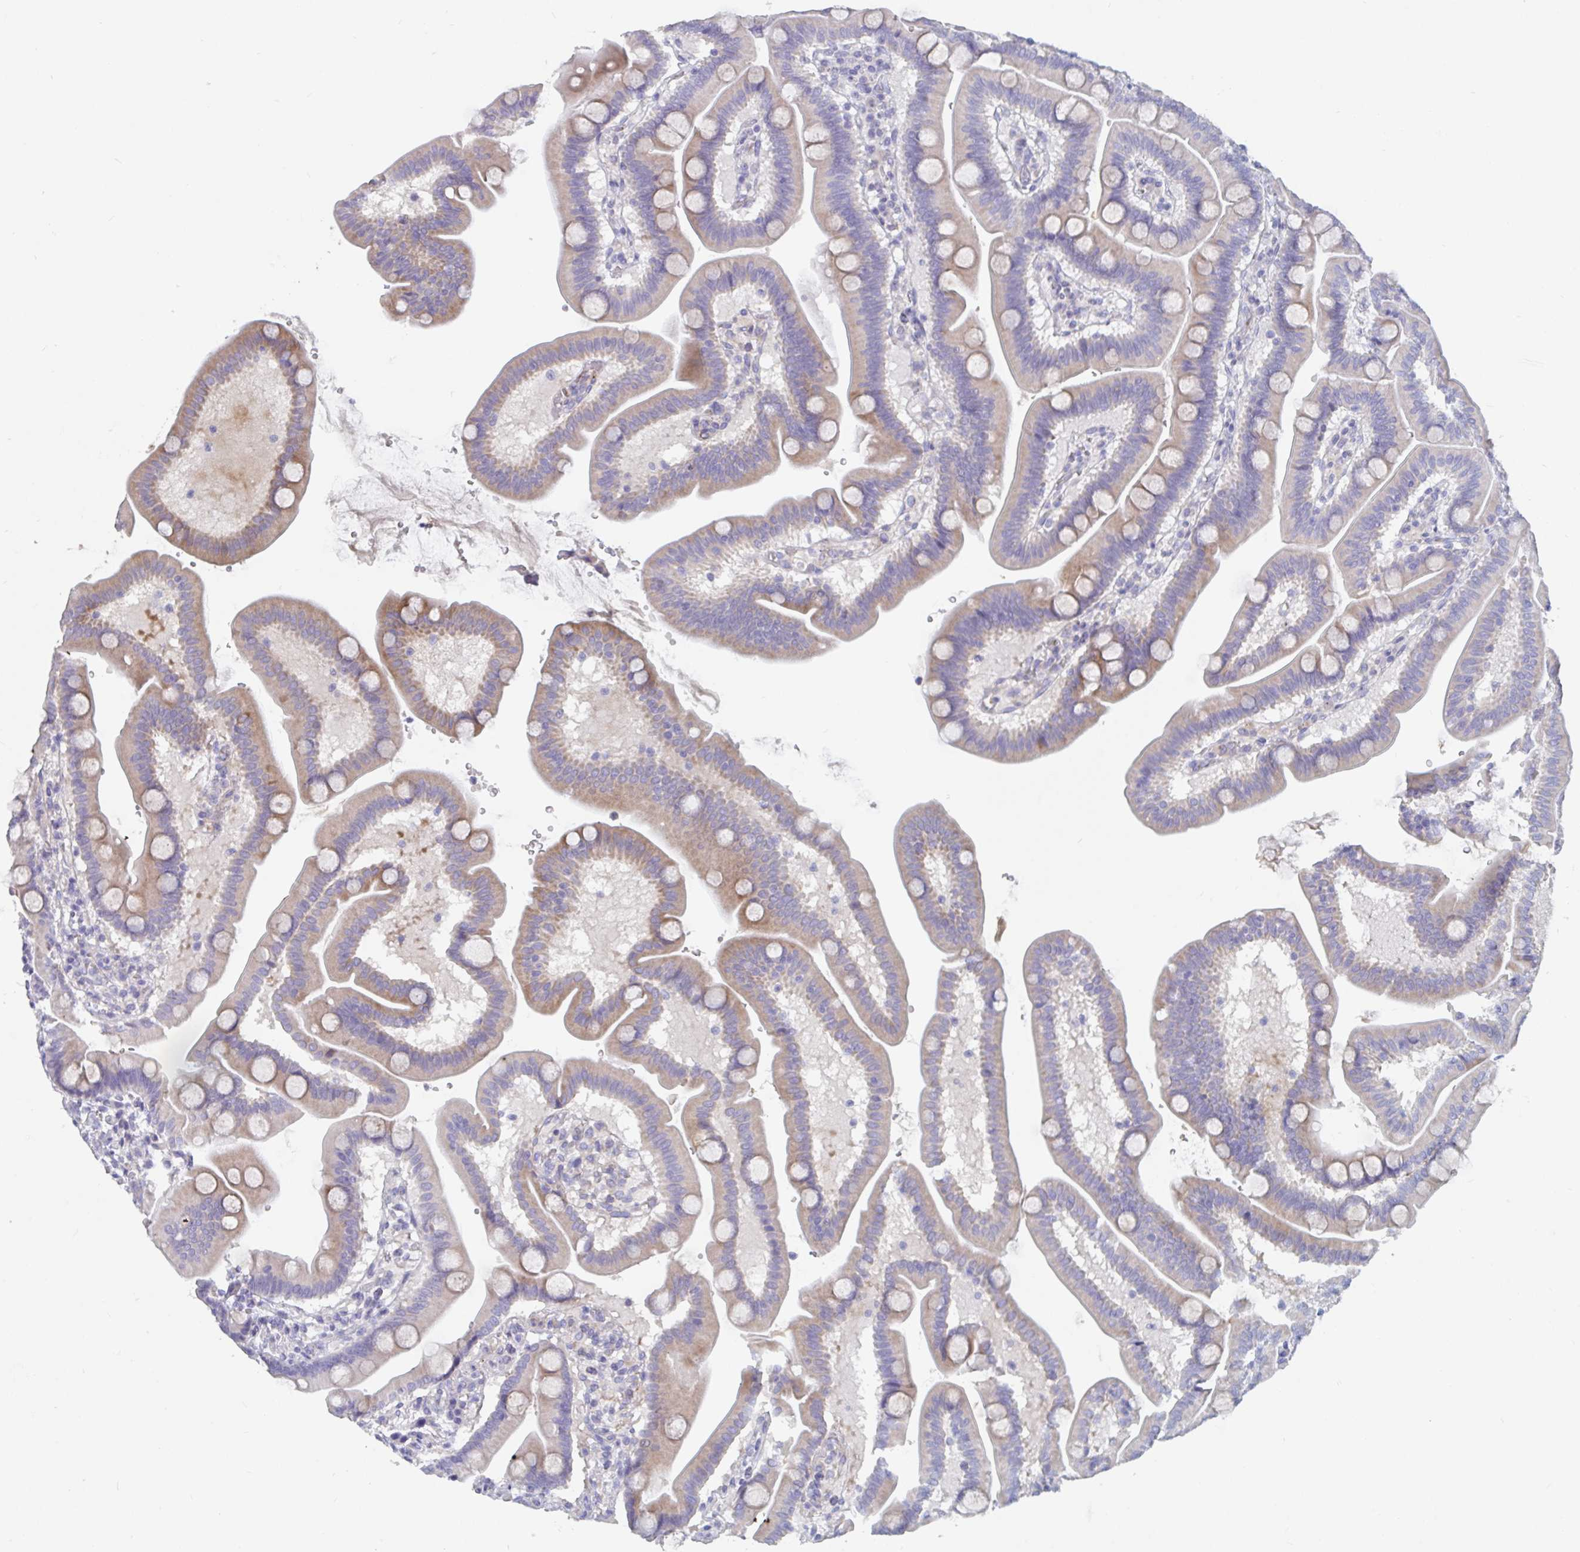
{"staining": {"intensity": "weak", "quantity": "25%-75%", "location": "cytoplasmic/membranous"}, "tissue": "duodenum", "cell_type": "Glandular cells", "image_type": "normal", "snomed": [{"axis": "morphology", "description": "Normal tissue, NOS"}, {"axis": "topography", "description": "Duodenum"}], "caption": "Immunohistochemical staining of normal human duodenum demonstrates low levels of weak cytoplasmic/membranous expression in approximately 25%-75% of glandular cells.", "gene": "ABHD16A", "patient": {"sex": "male", "age": 59}}